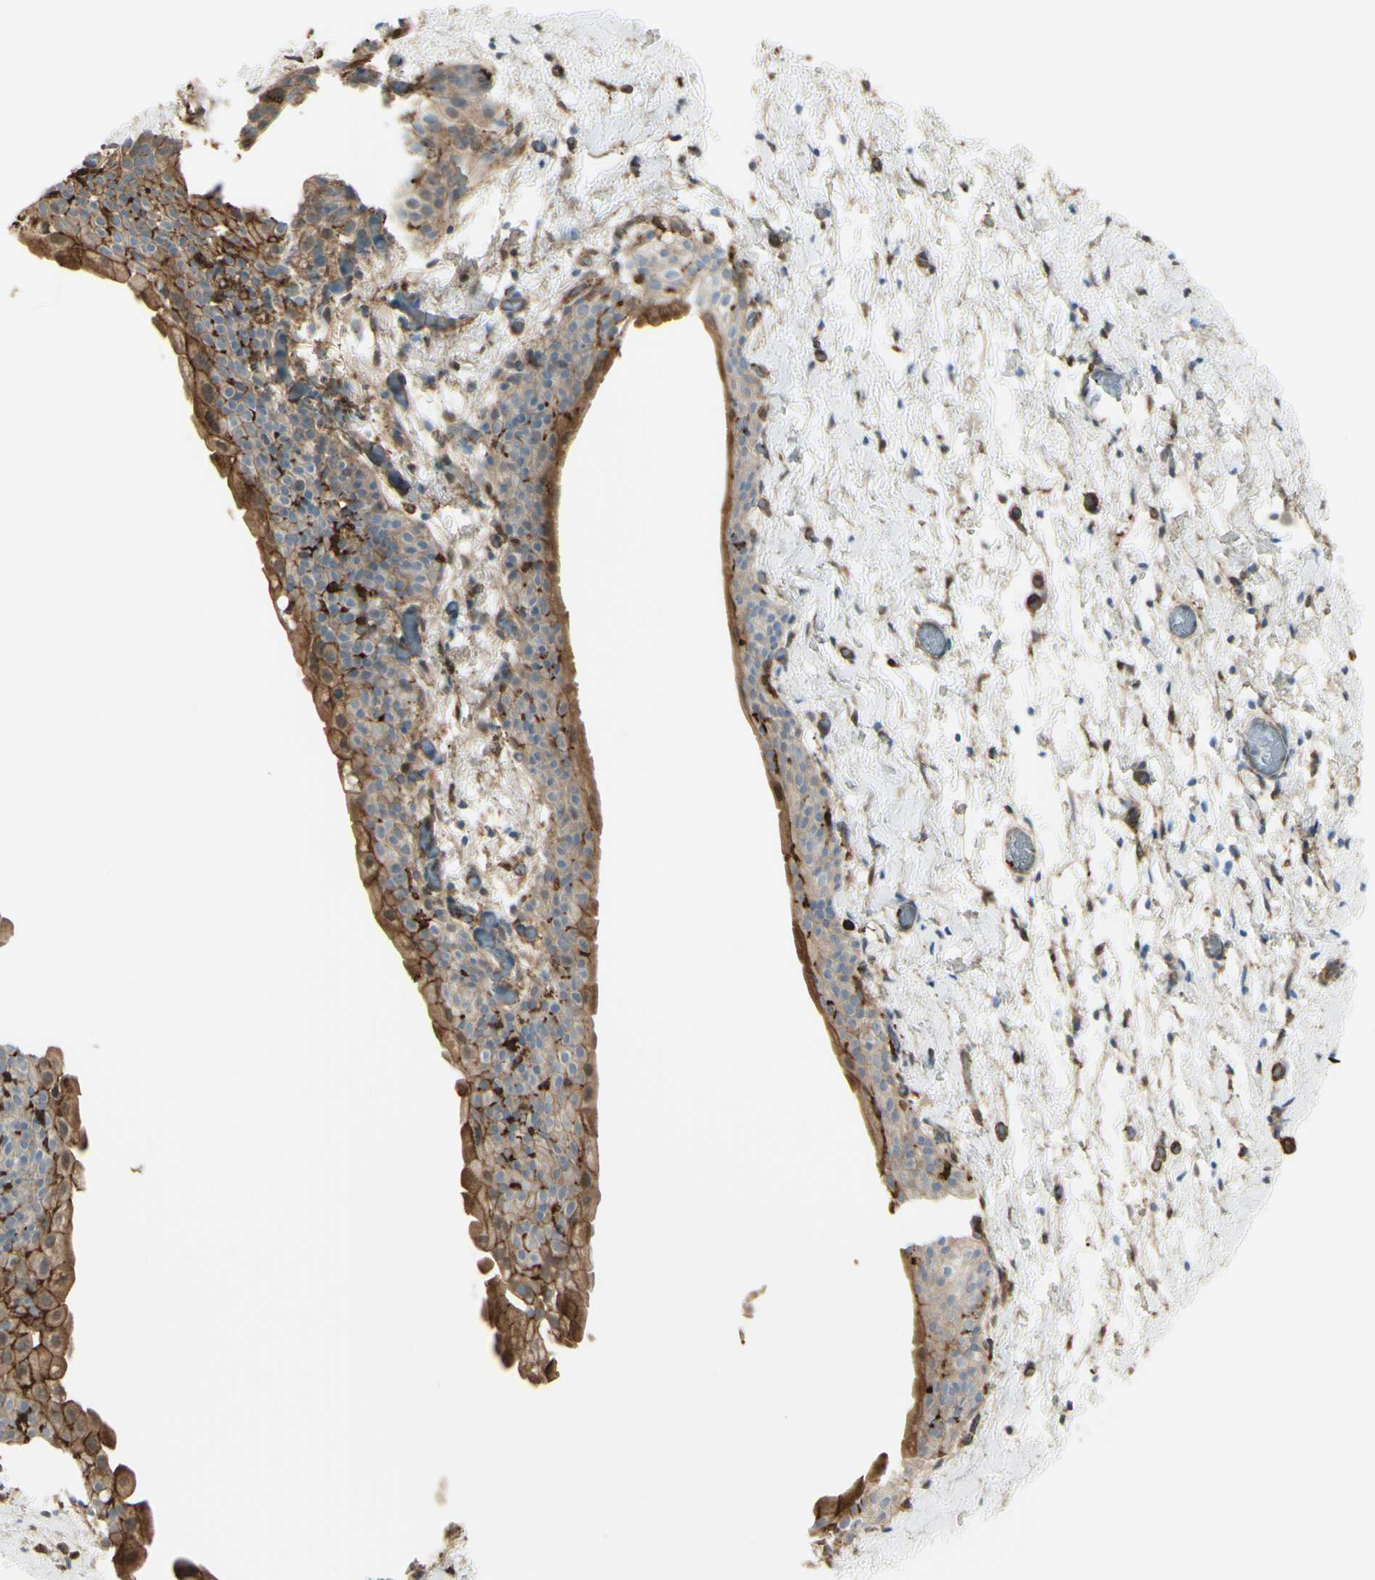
{"staining": {"intensity": "weak", "quantity": ">75%", "location": "cytoplasmic/membranous"}, "tissue": "smooth muscle", "cell_type": "Smooth muscle cells", "image_type": "normal", "snomed": [{"axis": "morphology", "description": "Normal tissue, NOS"}, {"axis": "topography", "description": "Smooth muscle"}], "caption": "Protein staining of unremarkable smooth muscle shows weak cytoplasmic/membranous staining in about >75% of smooth muscle cells. The staining is performed using DAB brown chromogen to label protein expression. The nuclei are counter-stained blue using hematoxylin.", "gene": "GSN", "patient": {"sex": "male", "age": 16}}